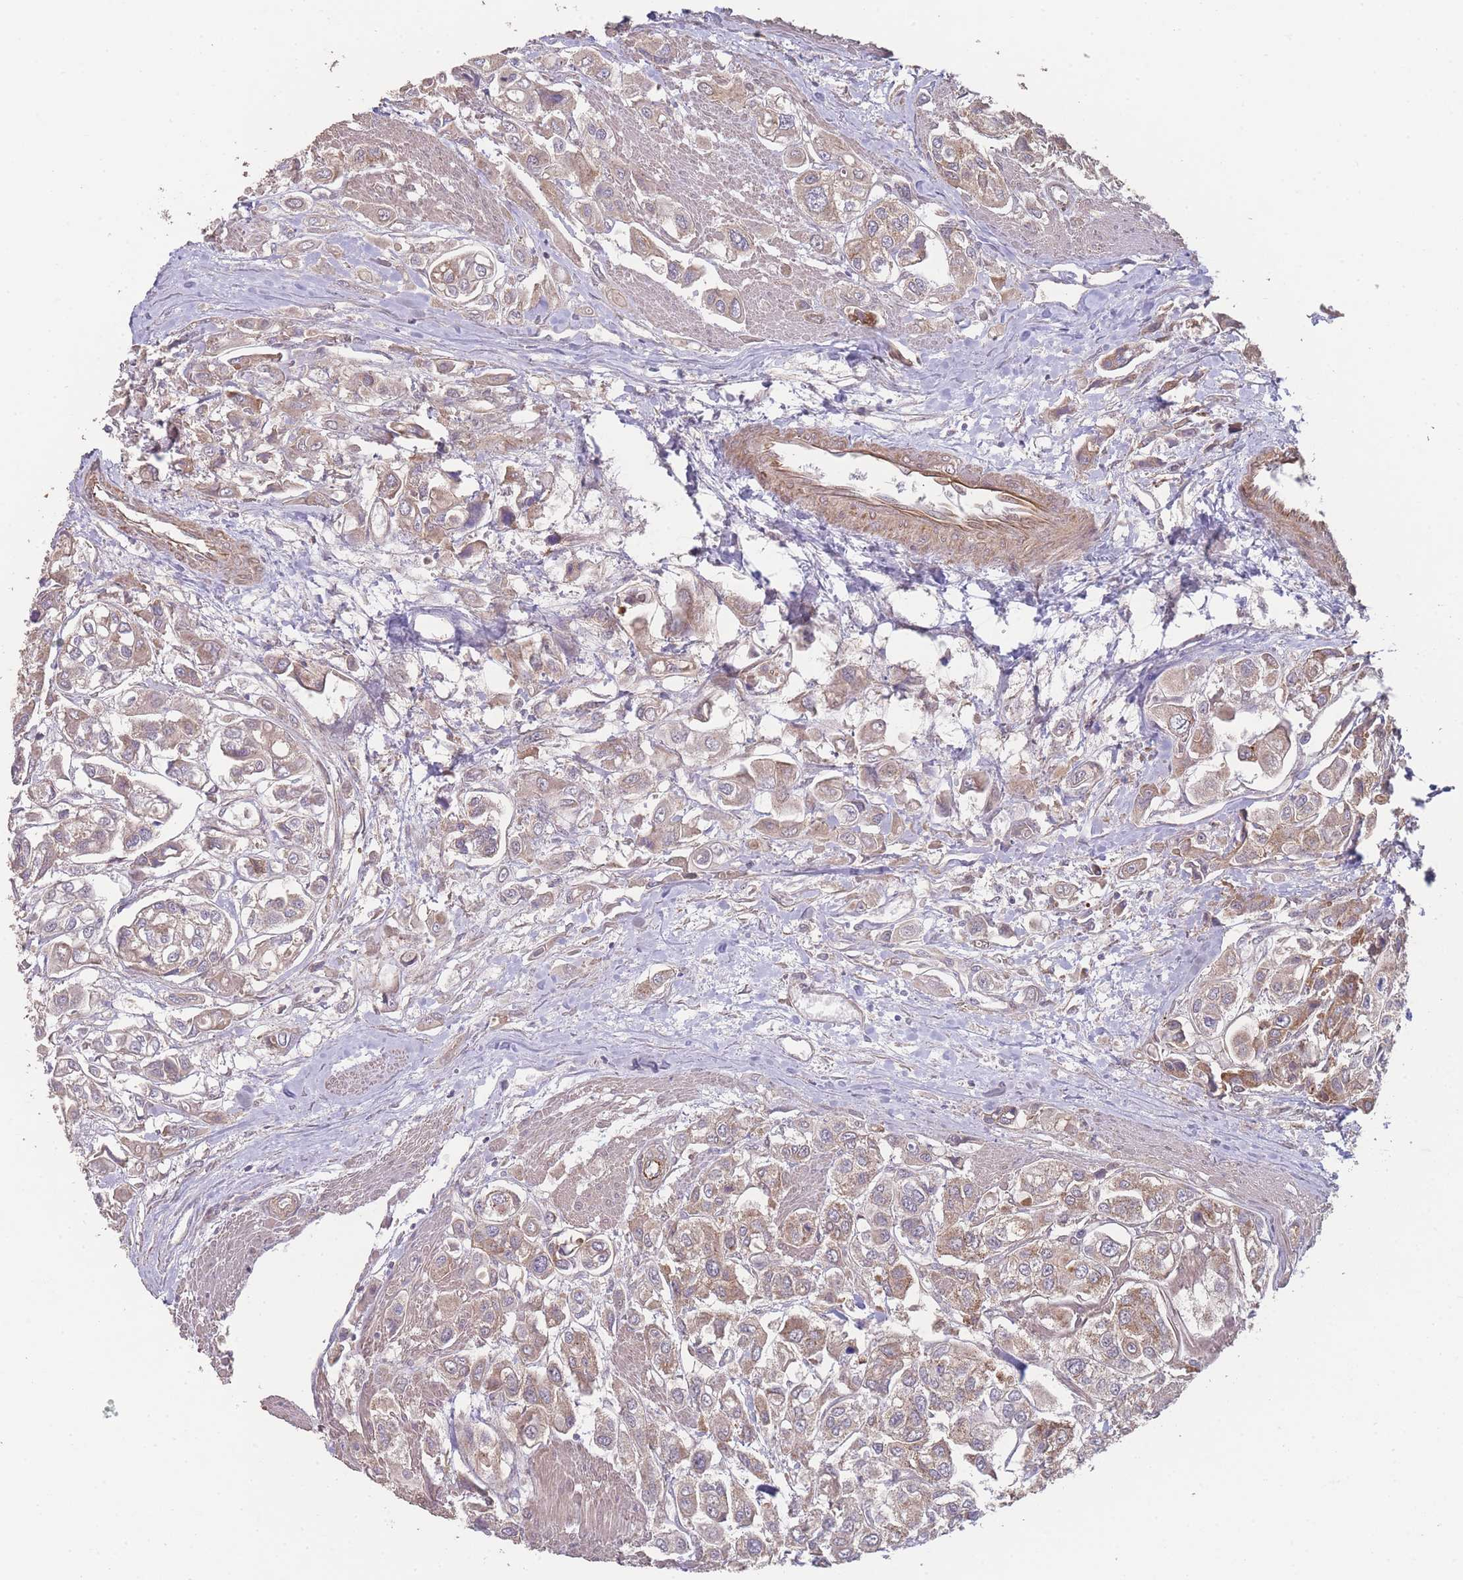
{"staining": {"intensity": "moderate", "quantity": "<25%", "location": "cytoplasmic/membranous"}, "tissue": "urothelial cancer", "cell_type": "Tumor cells", "image_type": "cancer", "snomed": [{"axis": "morphology", "description": "Urothelial carcinoma, High grade"}, {"axis": "topography", "description": "Urinary bladder"}], "caption": "Protein staining by immunohistochemistry (IHC) shows moderate cytoplasmic/membranous staining in approximately <25% of tumor cells in urothelial carcinoma (high-grade).", "gene": "PXMP4", "patient": {"sex": "male", "age": 67}}